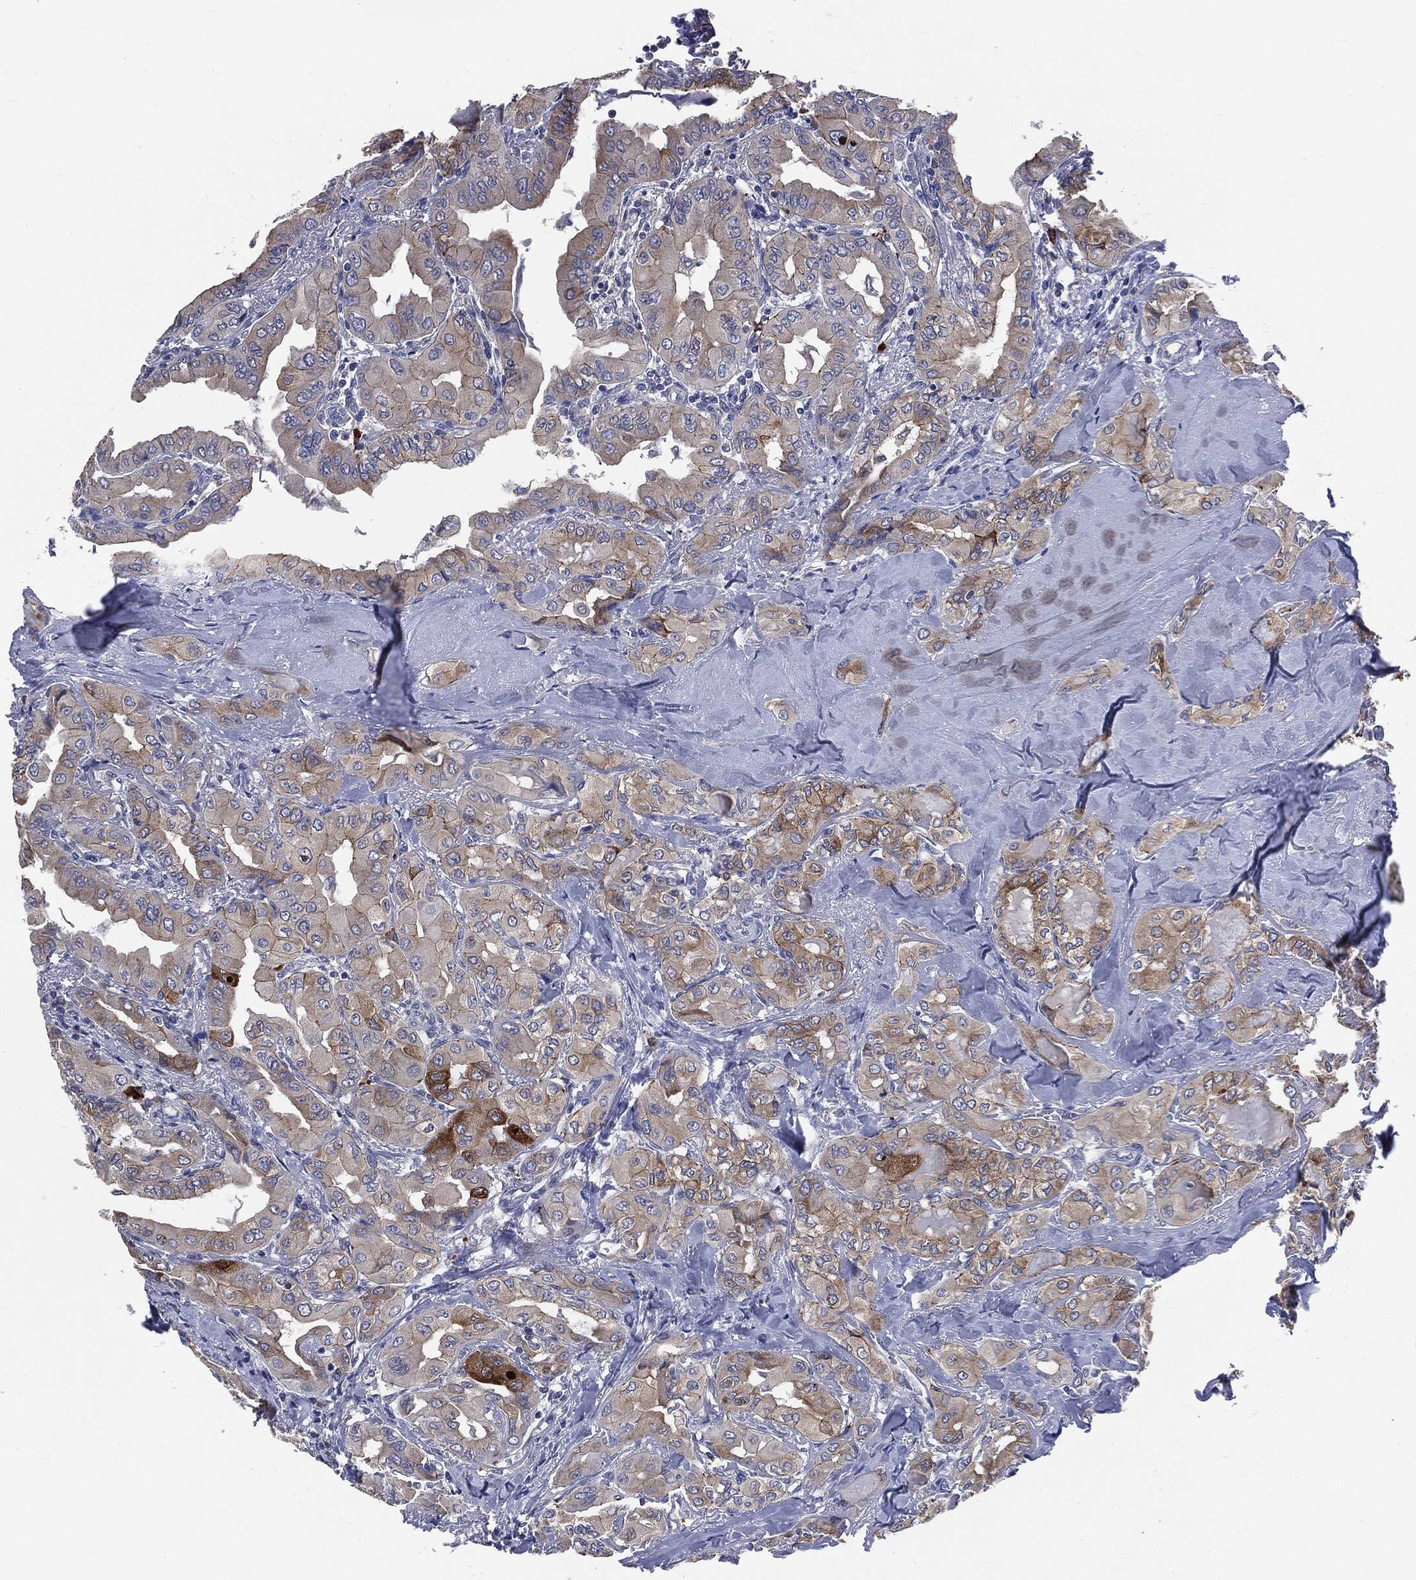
{"staining": {"intensity": "strong", "quantity": "<25%", "location": "cytoplasmic/membranous"}, "tissue": "thyroid cancer", "cell_type": "Tumor cells", "image_type": "cancer", "snomed": [{"axis": "morphology", "description": "Normal tissue, NOS"}, {"axis": "morphology", "description": "Papillary adenocarcinoma, NOS"}, {"axis": "topography", "description": "Thyroid gland"}], "caption": "Brown immunohistochemical staining in human thyroid papillary adenocarcinoma shows strong cytoplasmic/membranous positivity in about <25% of tumor cells.", "gene": "PTGS2", "patient": {"sex": "female", "age": 66}}